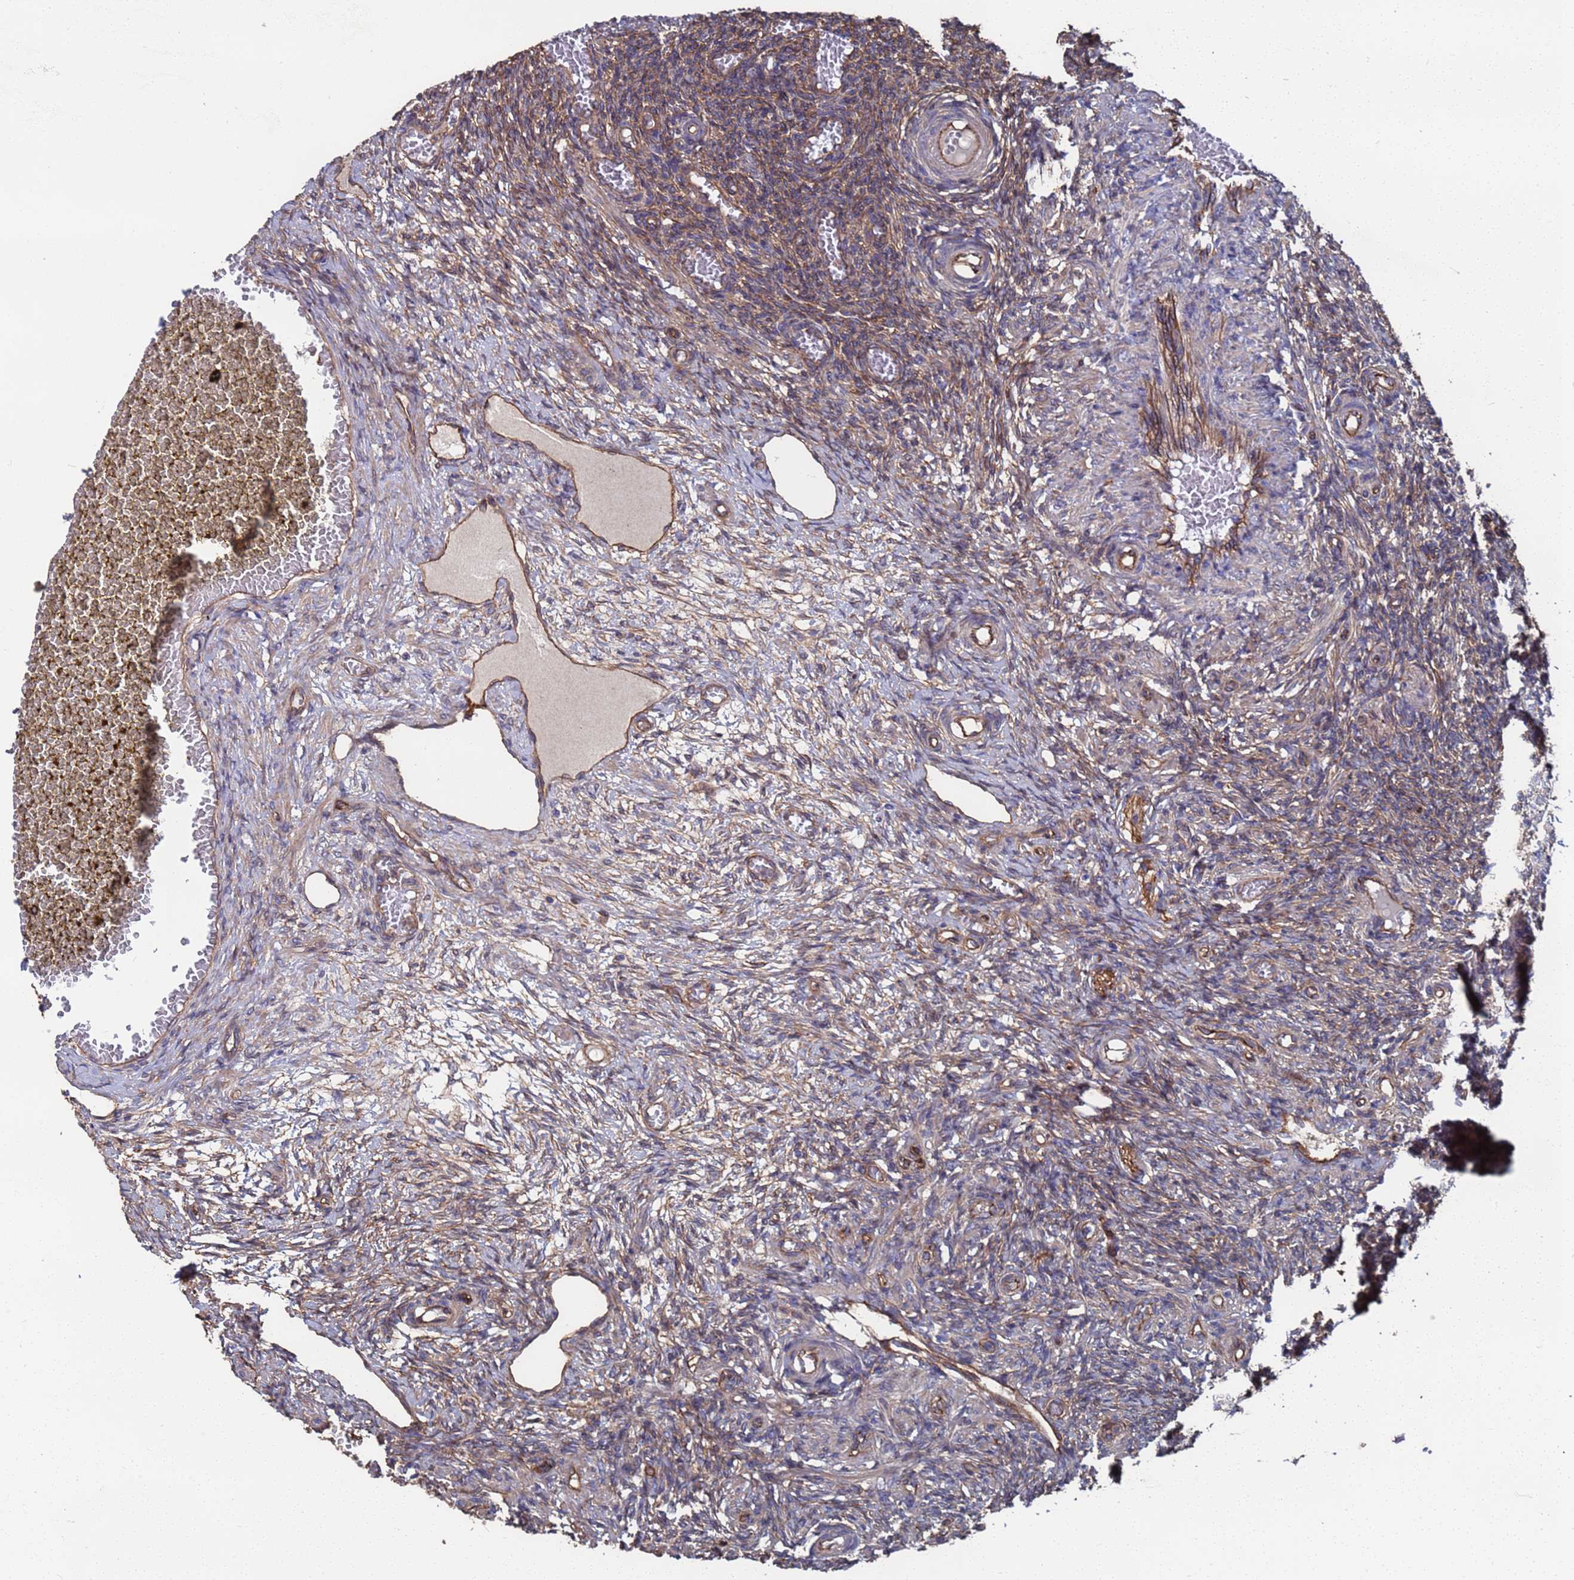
{"staining": {"intensity": "moderate", "quantity": "25%-75%", "location": "cytoplasmic/membranous"}, "tissue": "ovary", "cell_type": "Ovarian stroma cells", "image_type": "normal", "snomed": [{"axis": "morphology", "description": "Normal tissue, NOS"}, {"axis": "topography", "description": "Ovary"}], "caption": "High-magnification brightfield microscopy of unremarkable ovary stained with DAB (brown) and counterstained with hematoxylin (blue). ovarian stroma cells exhibit moderate cytoplasmic/membranous staining is appreciated in approximately25%-75% of cells.", "gene": "NDUFAF6", "patient": {"sex": "female", "age": 27}}